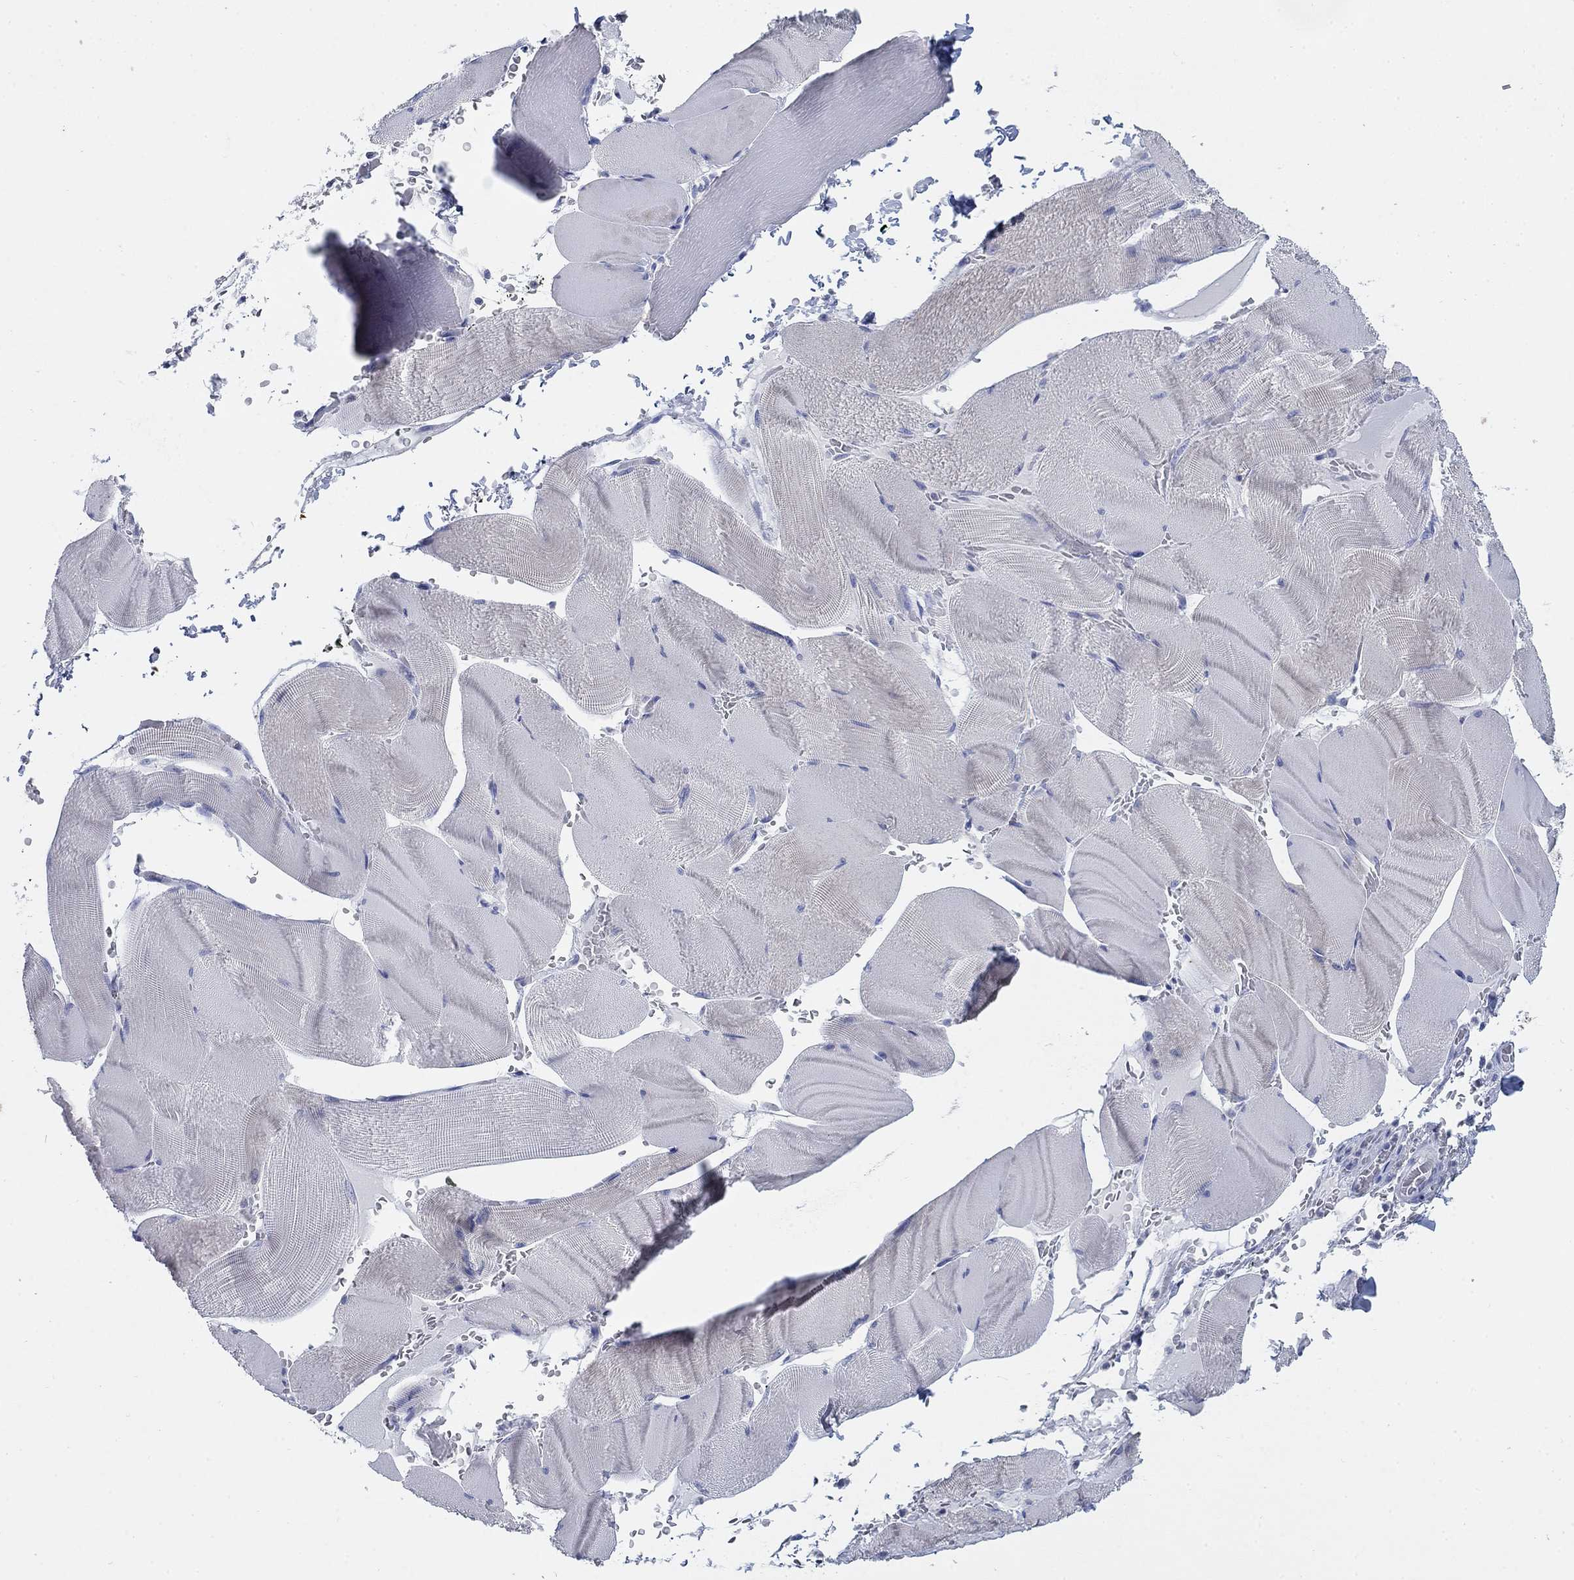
{"staining": {"intensity": "negative", "quantity": "none", "location": "none"}, "tissue": "skeletal muscle", "cell_type": "Myocytes", "image_type": "normal", "snomed": [{"axis": "morphology", "description": "Normal tissue, NOS"}, {"axis": "topography", "description": "Skeletal muscle"}], "caption": "Immunohistochemistry (IHC) image of benign skeletal muscle stained for a protein (brown), which exhibits no positivity in myocytes. (Stains: DAB IHC with hematoxylin counter stain, Microscopy: brightfield microscopy at high magnification).", "gene": "SCCPDH", "patient": {"sex": "male", "age": 56}}